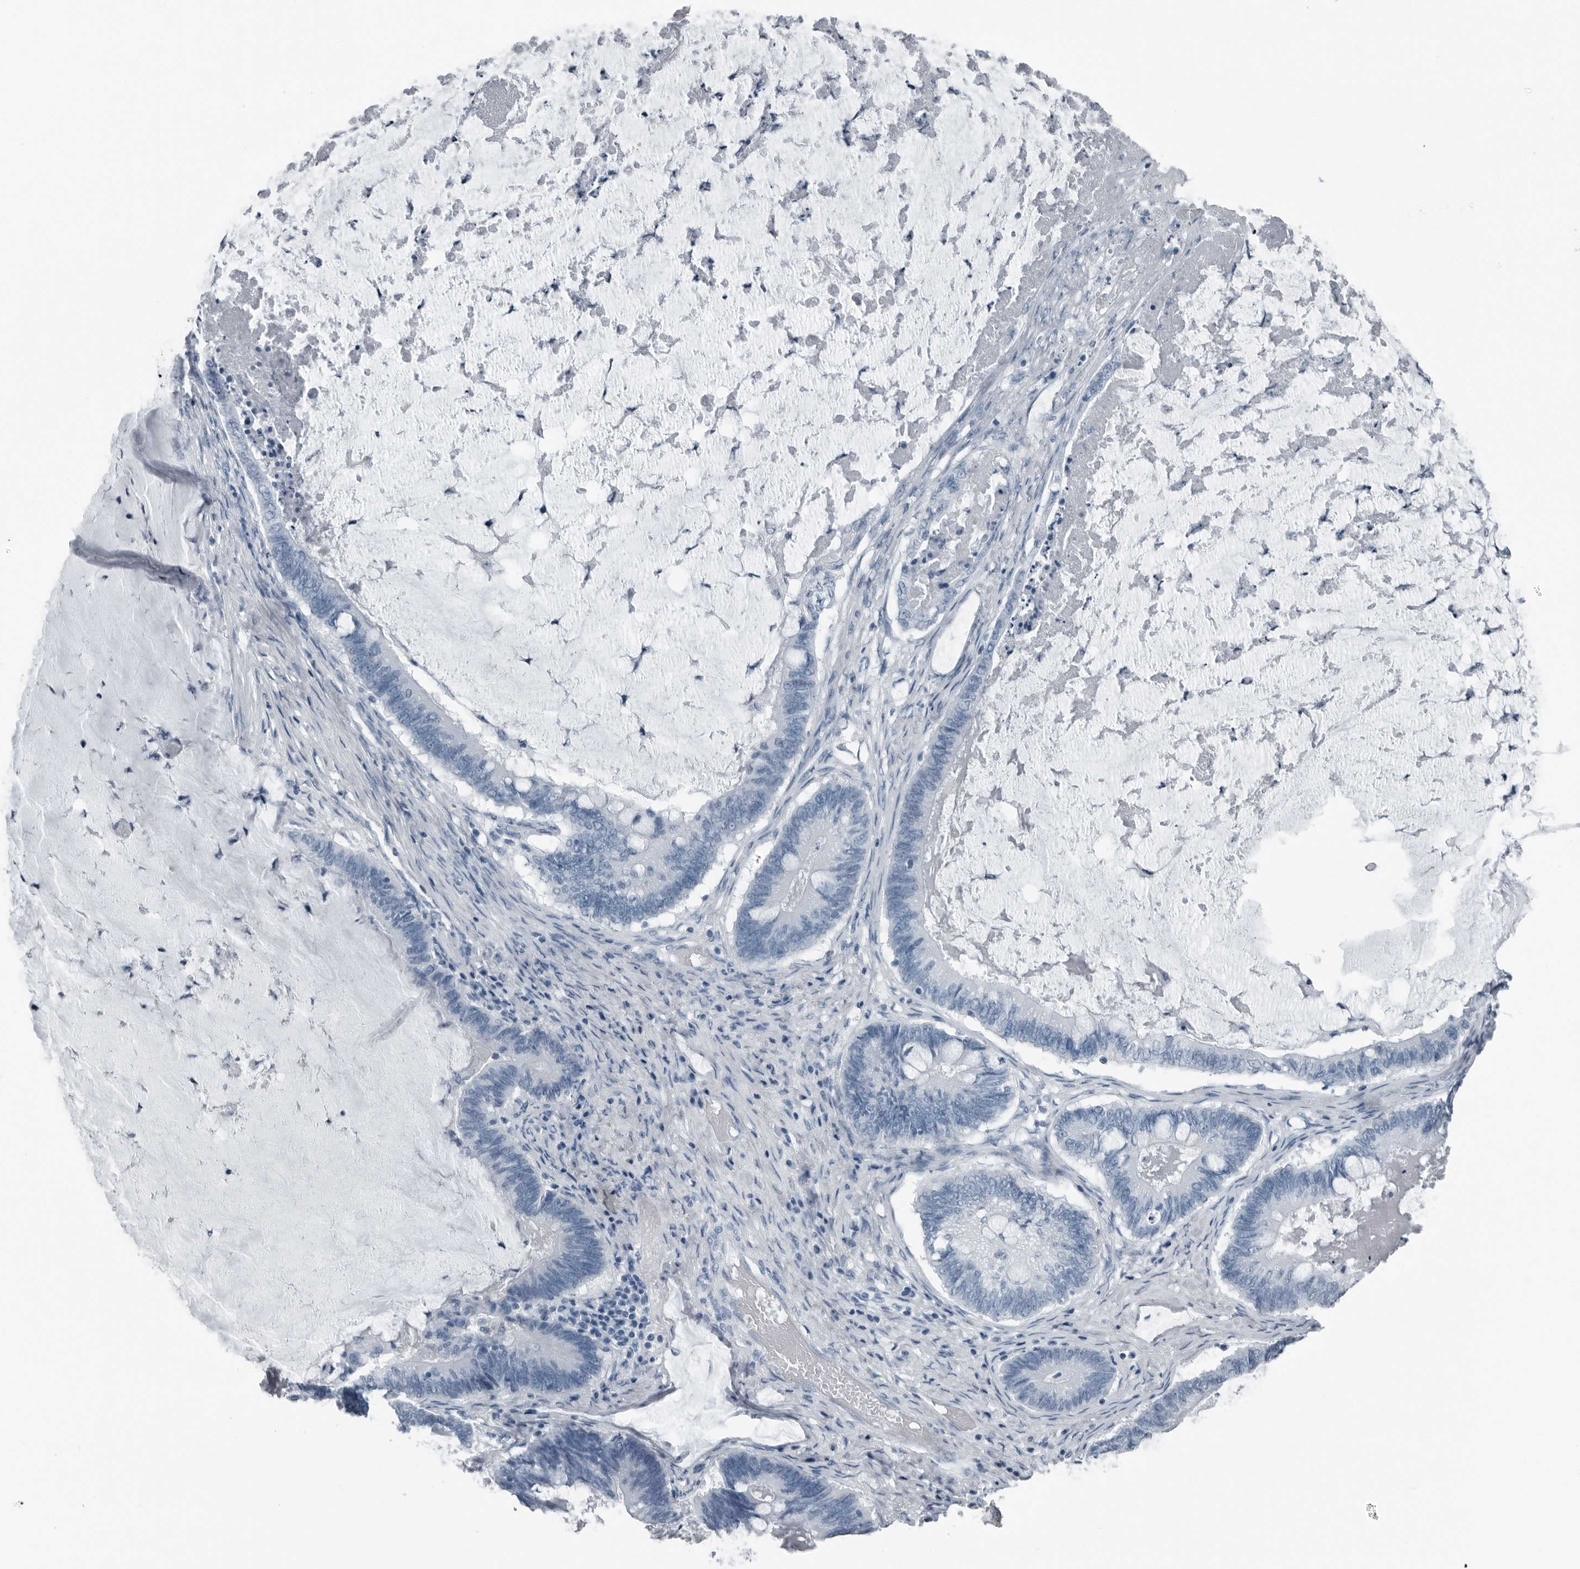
{"staining": {"intensity": "negative", "quantity": "none", "location": "none"}, "tissue": "ovarian cancer", "cell_type": "Tumor cells", "image_type": "cancer", "snomed": [{"axis": "morphology", "description": "Cystadenocarcinoma, mucinous, NOS"}, {"axis": "topography", "description": "Ovary"}], "caption": "An IHC photomicrograph of mucinous cystadenocarcinoma (ovarian) is shown. There is no staining in tumor cells of mucinous cystadenocarcinoma (ovarian).", "gene": "PRSS1", "patient": {"sex": "female", "age": 61}}